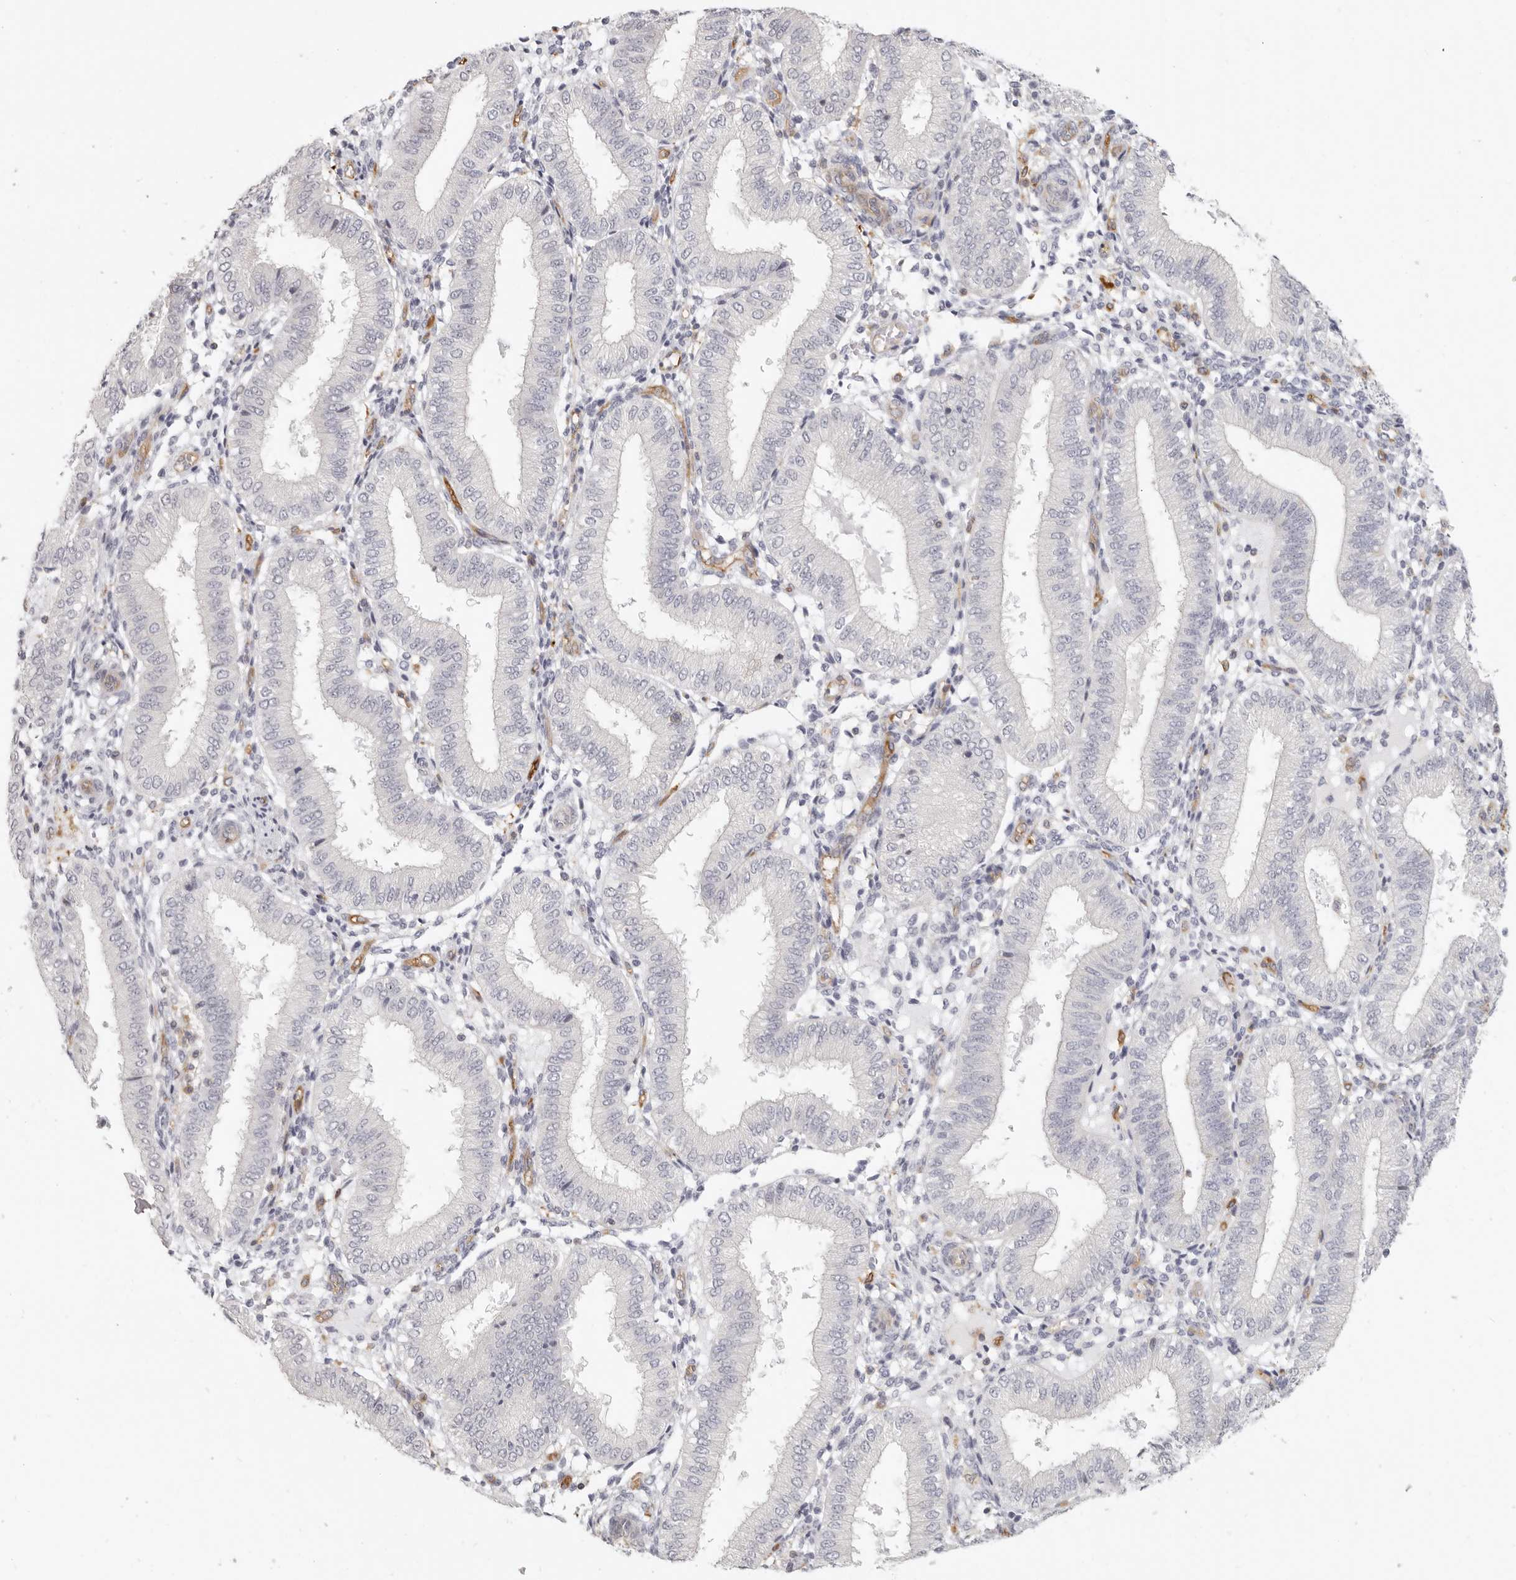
{"staining": {"intensity": "weak", "quantity": "25%-75%", "location": "cytoplasmic/membranous"}, "tissue": "endometrium", "cell_type": "Cells in endometrial stroma", "image_type": "normal", "snomed": [{"axis": "morphology", "description": "Normal tissue, NOS"}, {"axis": "topography", "description": "Endometrium"}], "caption": "The immunohistochemical stain shows weak cytoplasmic/membranous positivity in cells in endometrial stroma of normal endometrium. The protein is stained brown, and the nuclei are stained in blue (DAB (3,3'-diaminobenzidine) IHC with brightfield microscopy, high magnification).", "gene": "NIBAN1", "patient": {"sex": "female", "age": 39}}